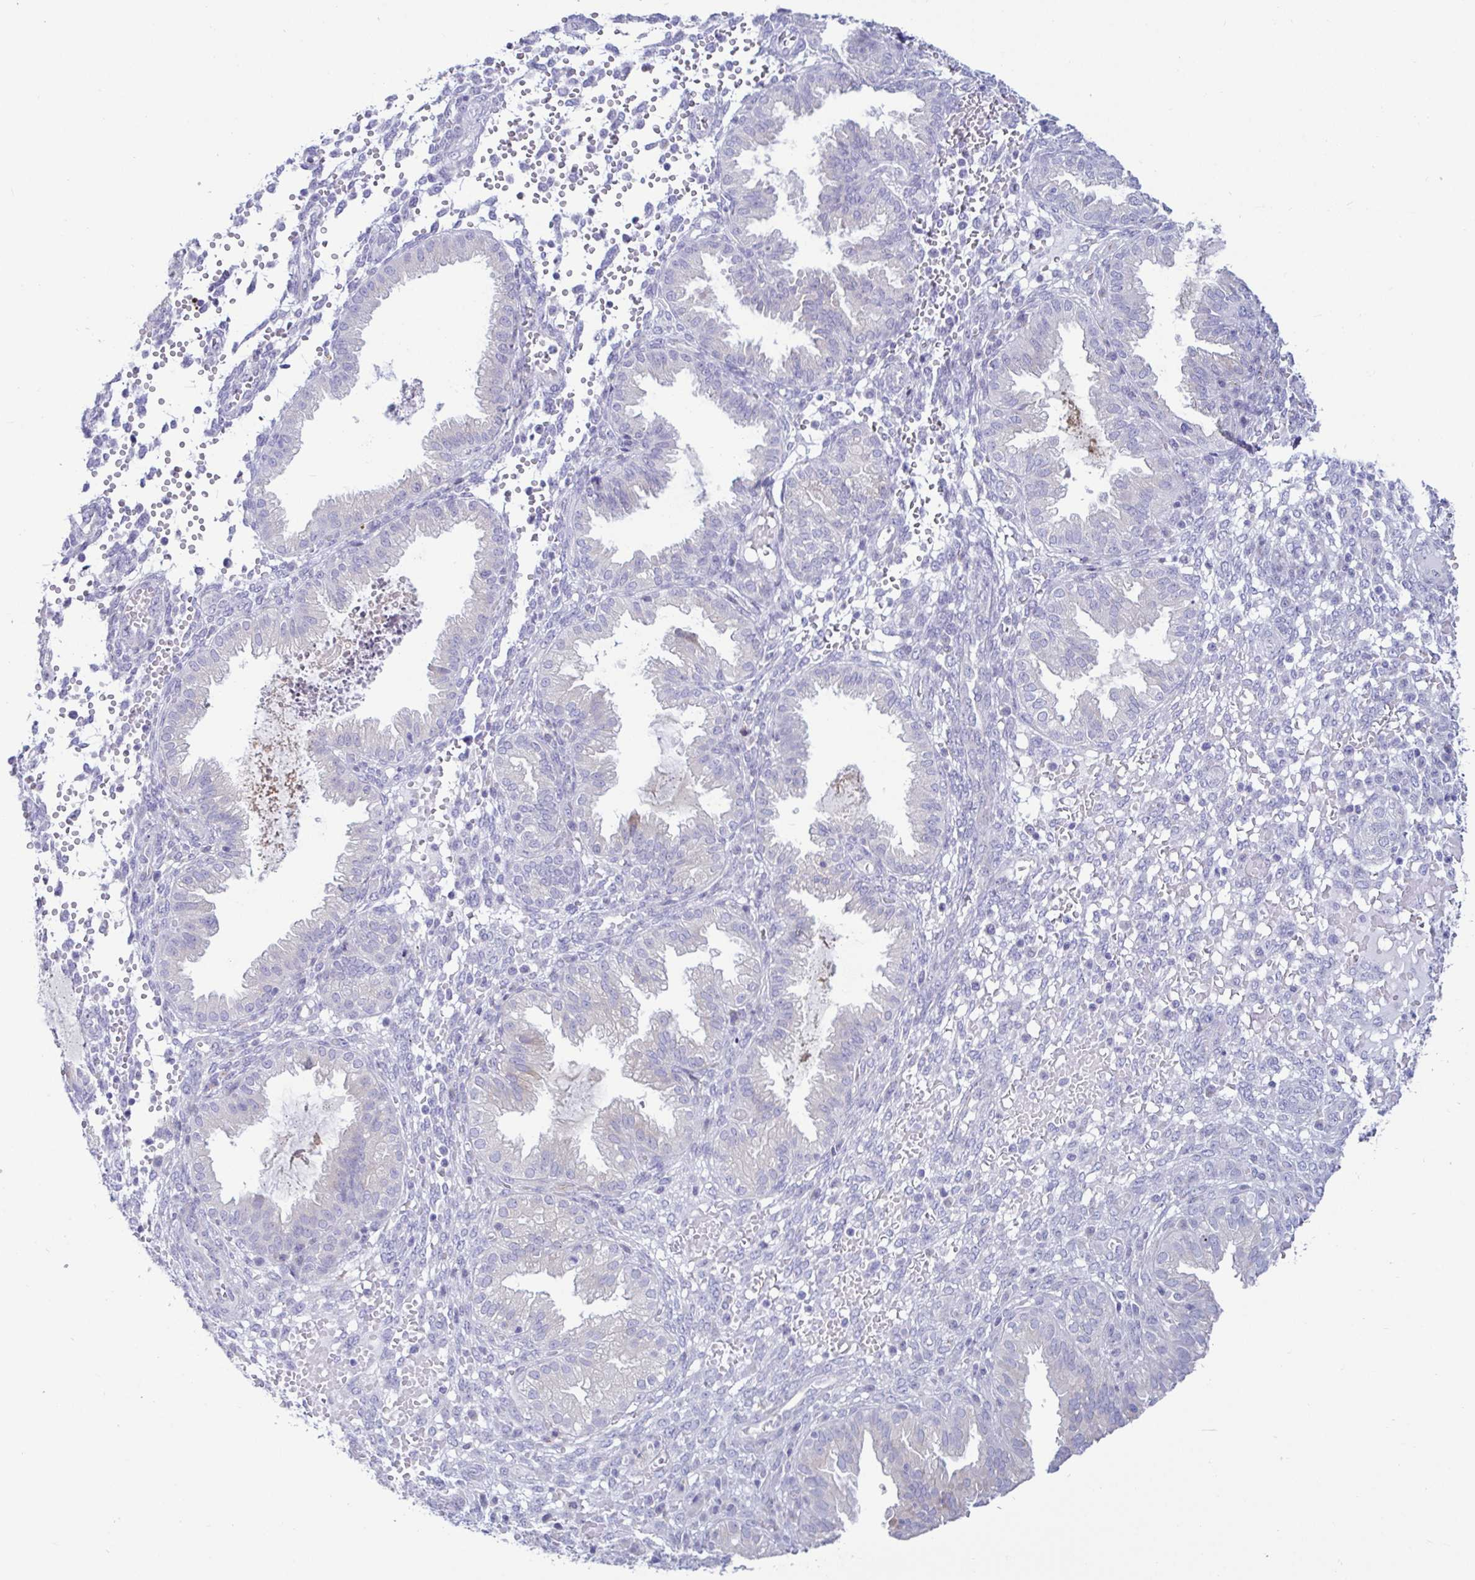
{"staining": {"intensity": "negative", "quantity": "none", "location": "none"}, "tissue": "endometrium", "cell_type": "Cells in endometrial stroma", "image_type": "normal", "snomed": [{"axis": "morphology", "description": "Normal tissue, NOS"}, {"axis": "topography", "description": "Endometrium"}], "caption": "Immunohistochemical staining of benign human endometrium exhibits no significant expression in cells in endometrial stroma. The staining was performed using DAB (3,3'-diaminobenzidine) to visualize the protein expression in brown, while the nuclei were stained in blue with hematoxylin (Magnification: 20x).", "gene": "TFPI2", "patient": {"sex": "female", "age": 33}}